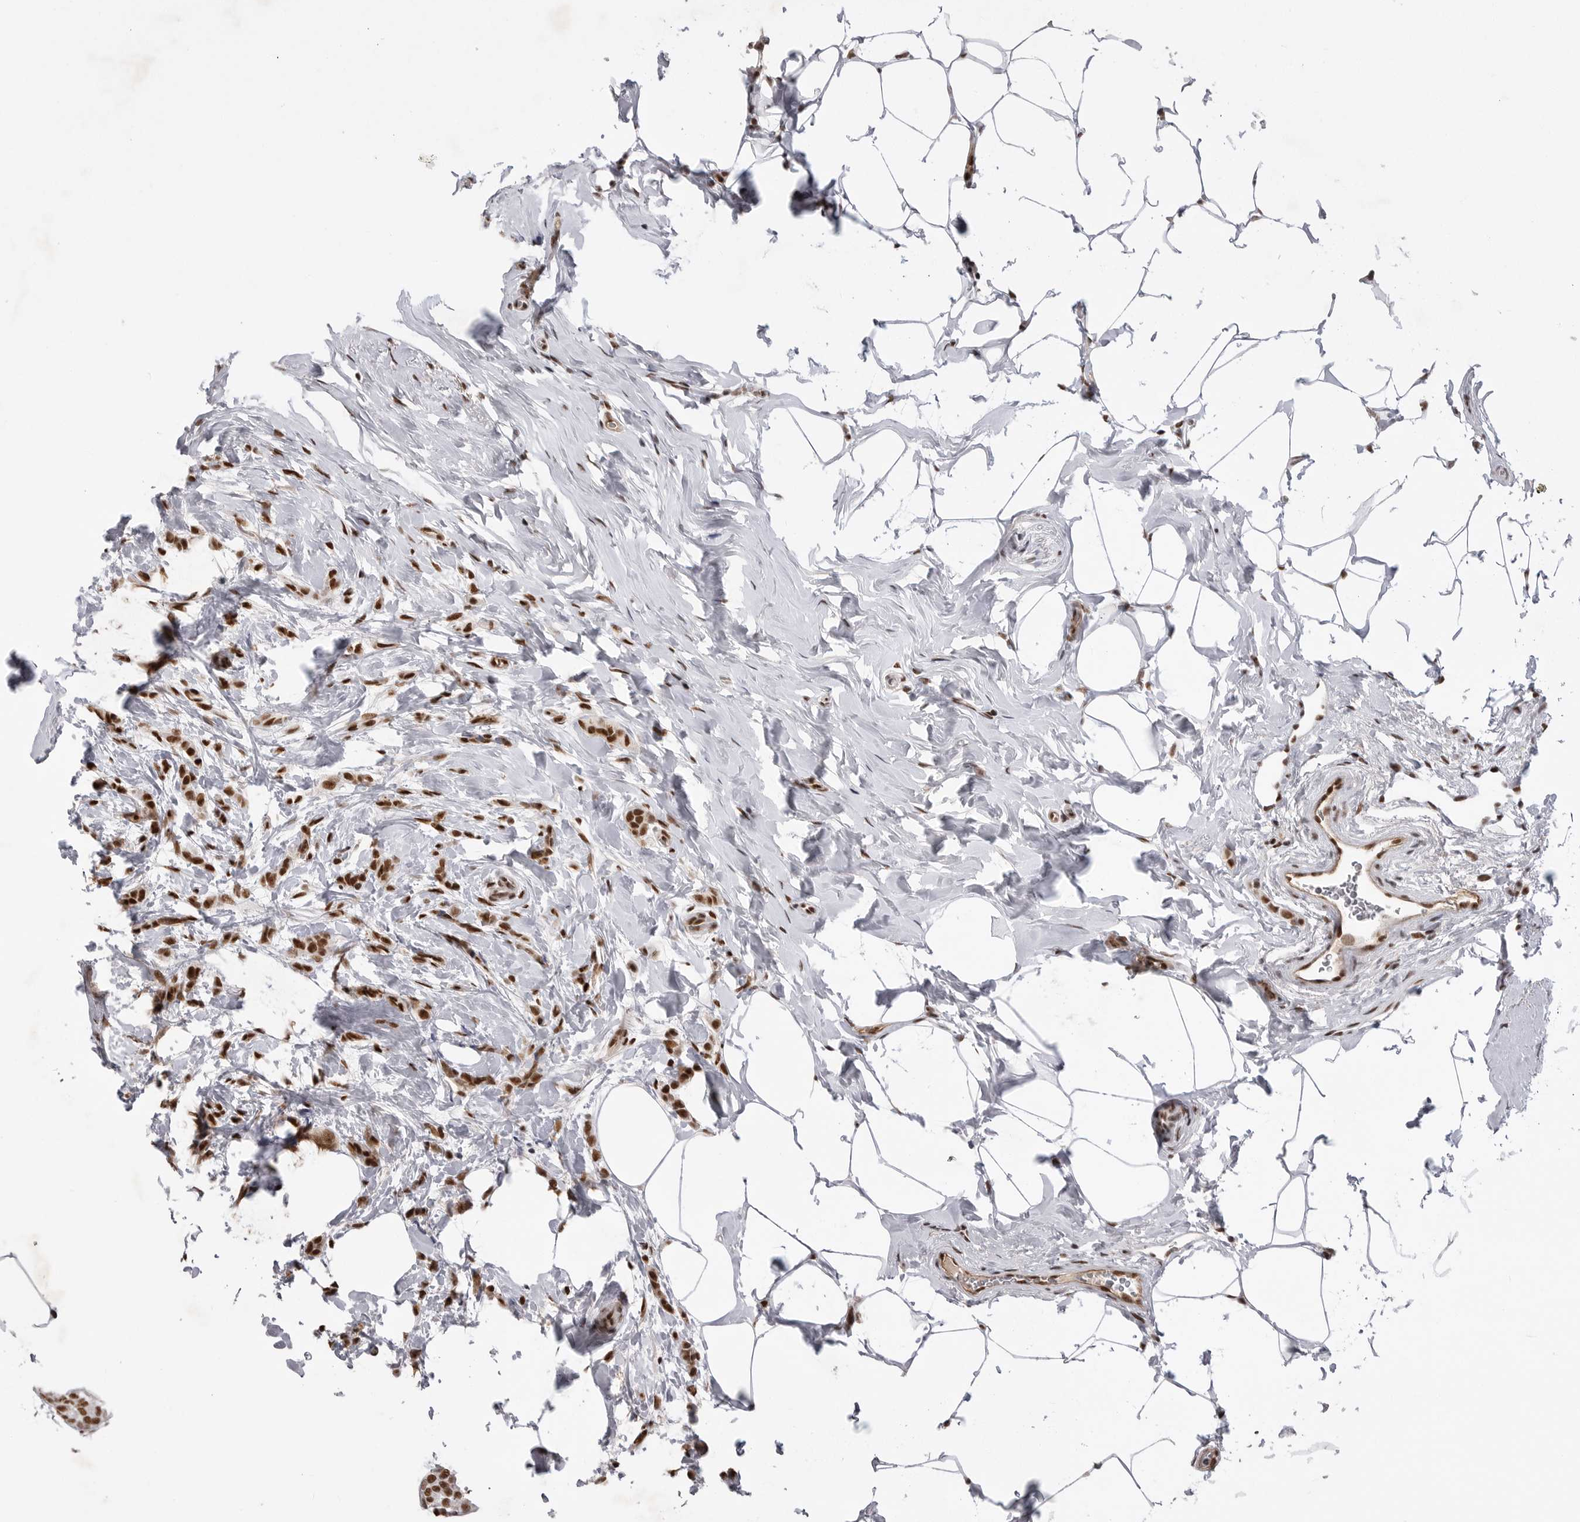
{"staining": {"intensity": "strong", "quantity": ">75%", "location": "nuclear"}, "tissue": "breast cancer", "cell_type": "Tumor cells", "image_type": "cancer", "snomed": [{"axis": "morphology", "description": "Lobular carcinoma, in situ"}, {"axis": "morphology", "description": "Lobular carcinoma"}, {"axis": "topography", "description": "Breast"}], "caption": "This photomicrograph reveals immunohistochemistry (IHC) staining of breast lobular carcinoma in situ, with high strong nuclear expression in about >75% of tumor cells.", "gene": "PPP1R8", "patient": {"sex": "female", "age": 41}}